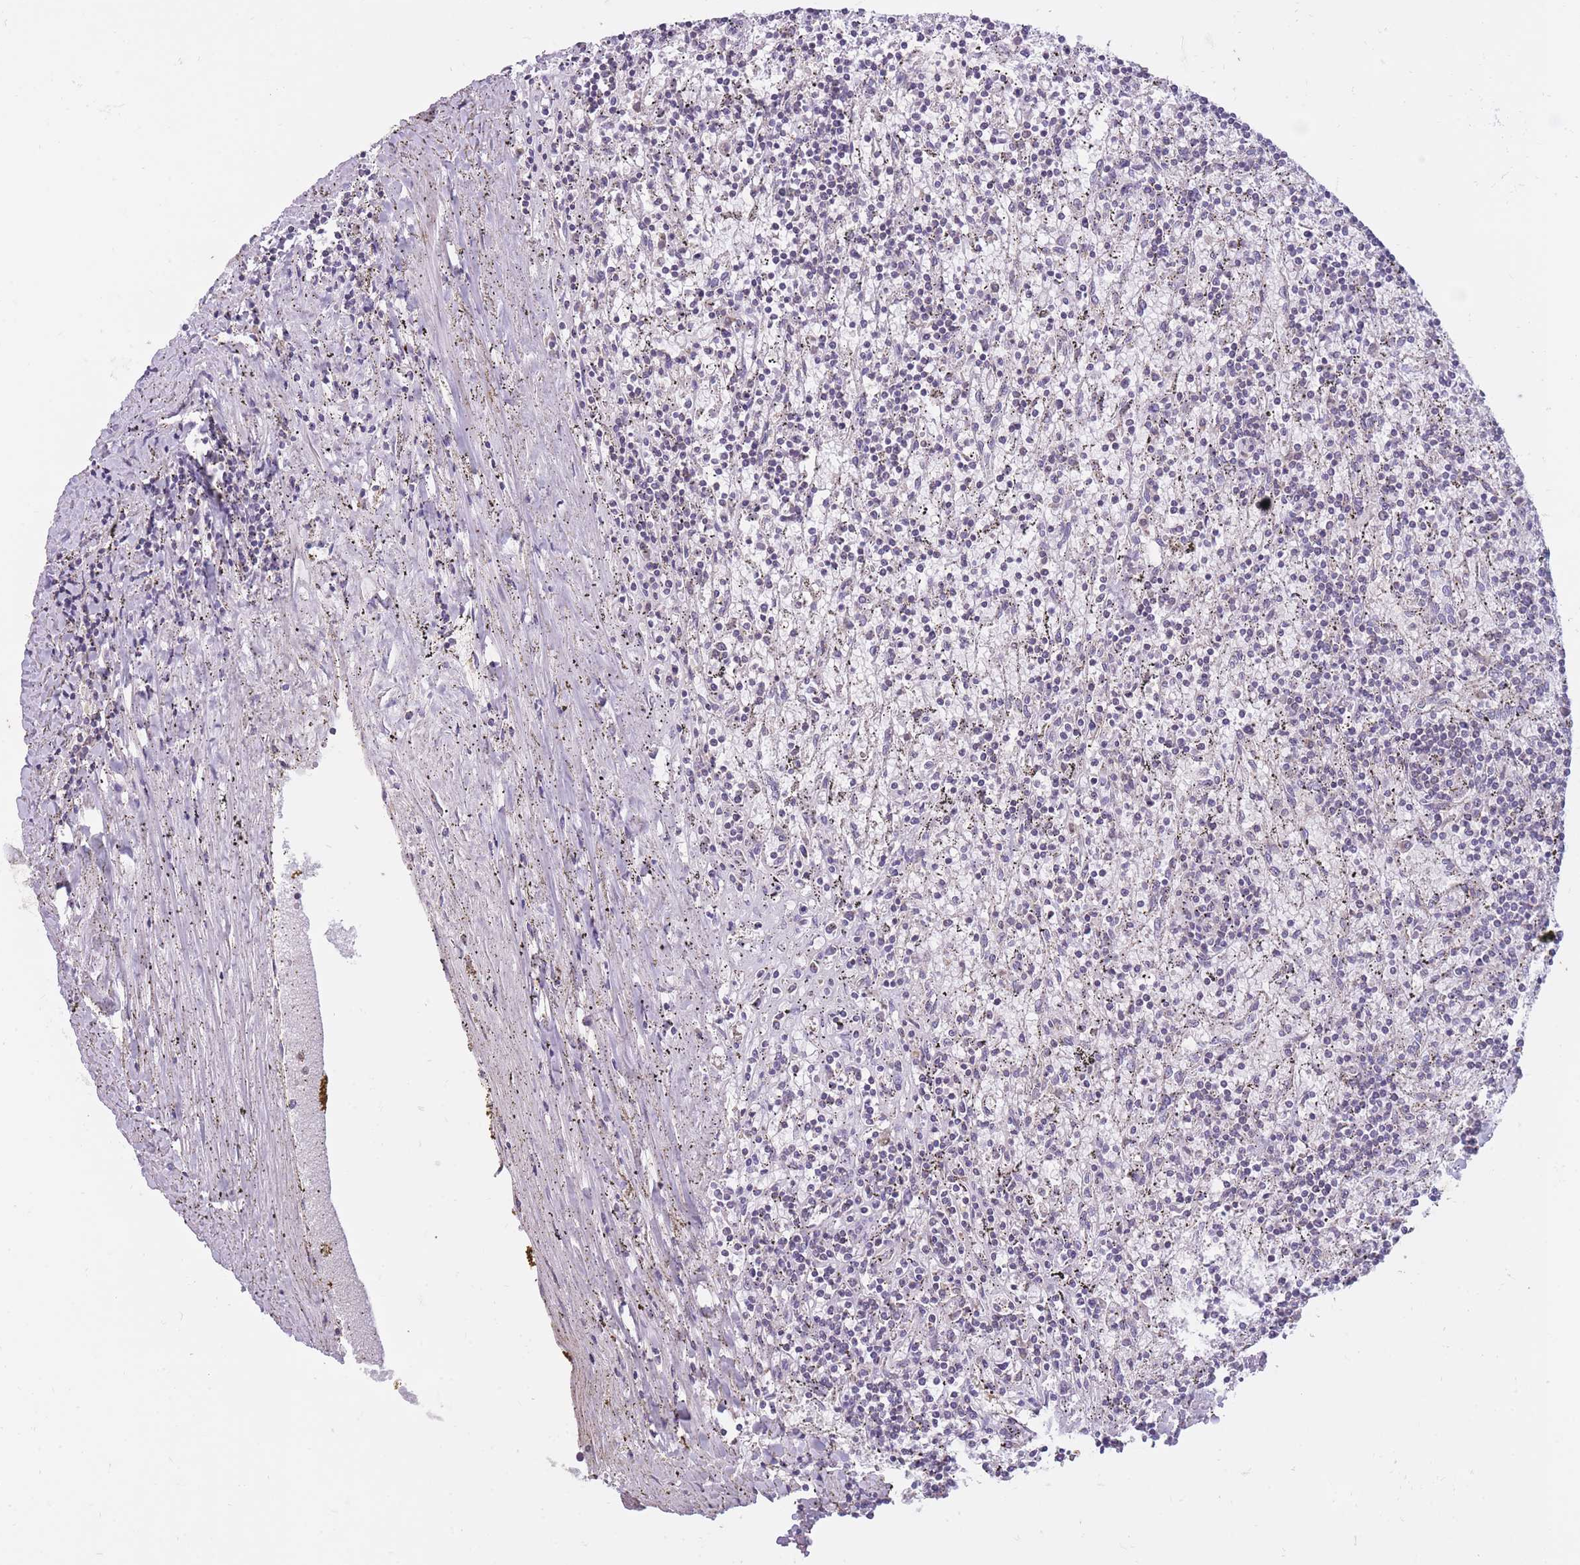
{"staining": {"intensity": "negative", "quantity": "none", "location": "none"}, "tissue": "lymphoma", "cell_type": "Tumor cells", "image_type": "cancer", "snomed": [{"axis": "morphology", "description": "Malignant lymphoma, non-Hodgkin's type, Low grade"}, {"axis": "topography", "description": "Spleen"}], "caption": "IHC of lymphoma exhibits no staining in tumor cells. Nuclei are stained in blue.", "gene": "MRPS18C", "patient": {"sex": "male", "age": 76}}